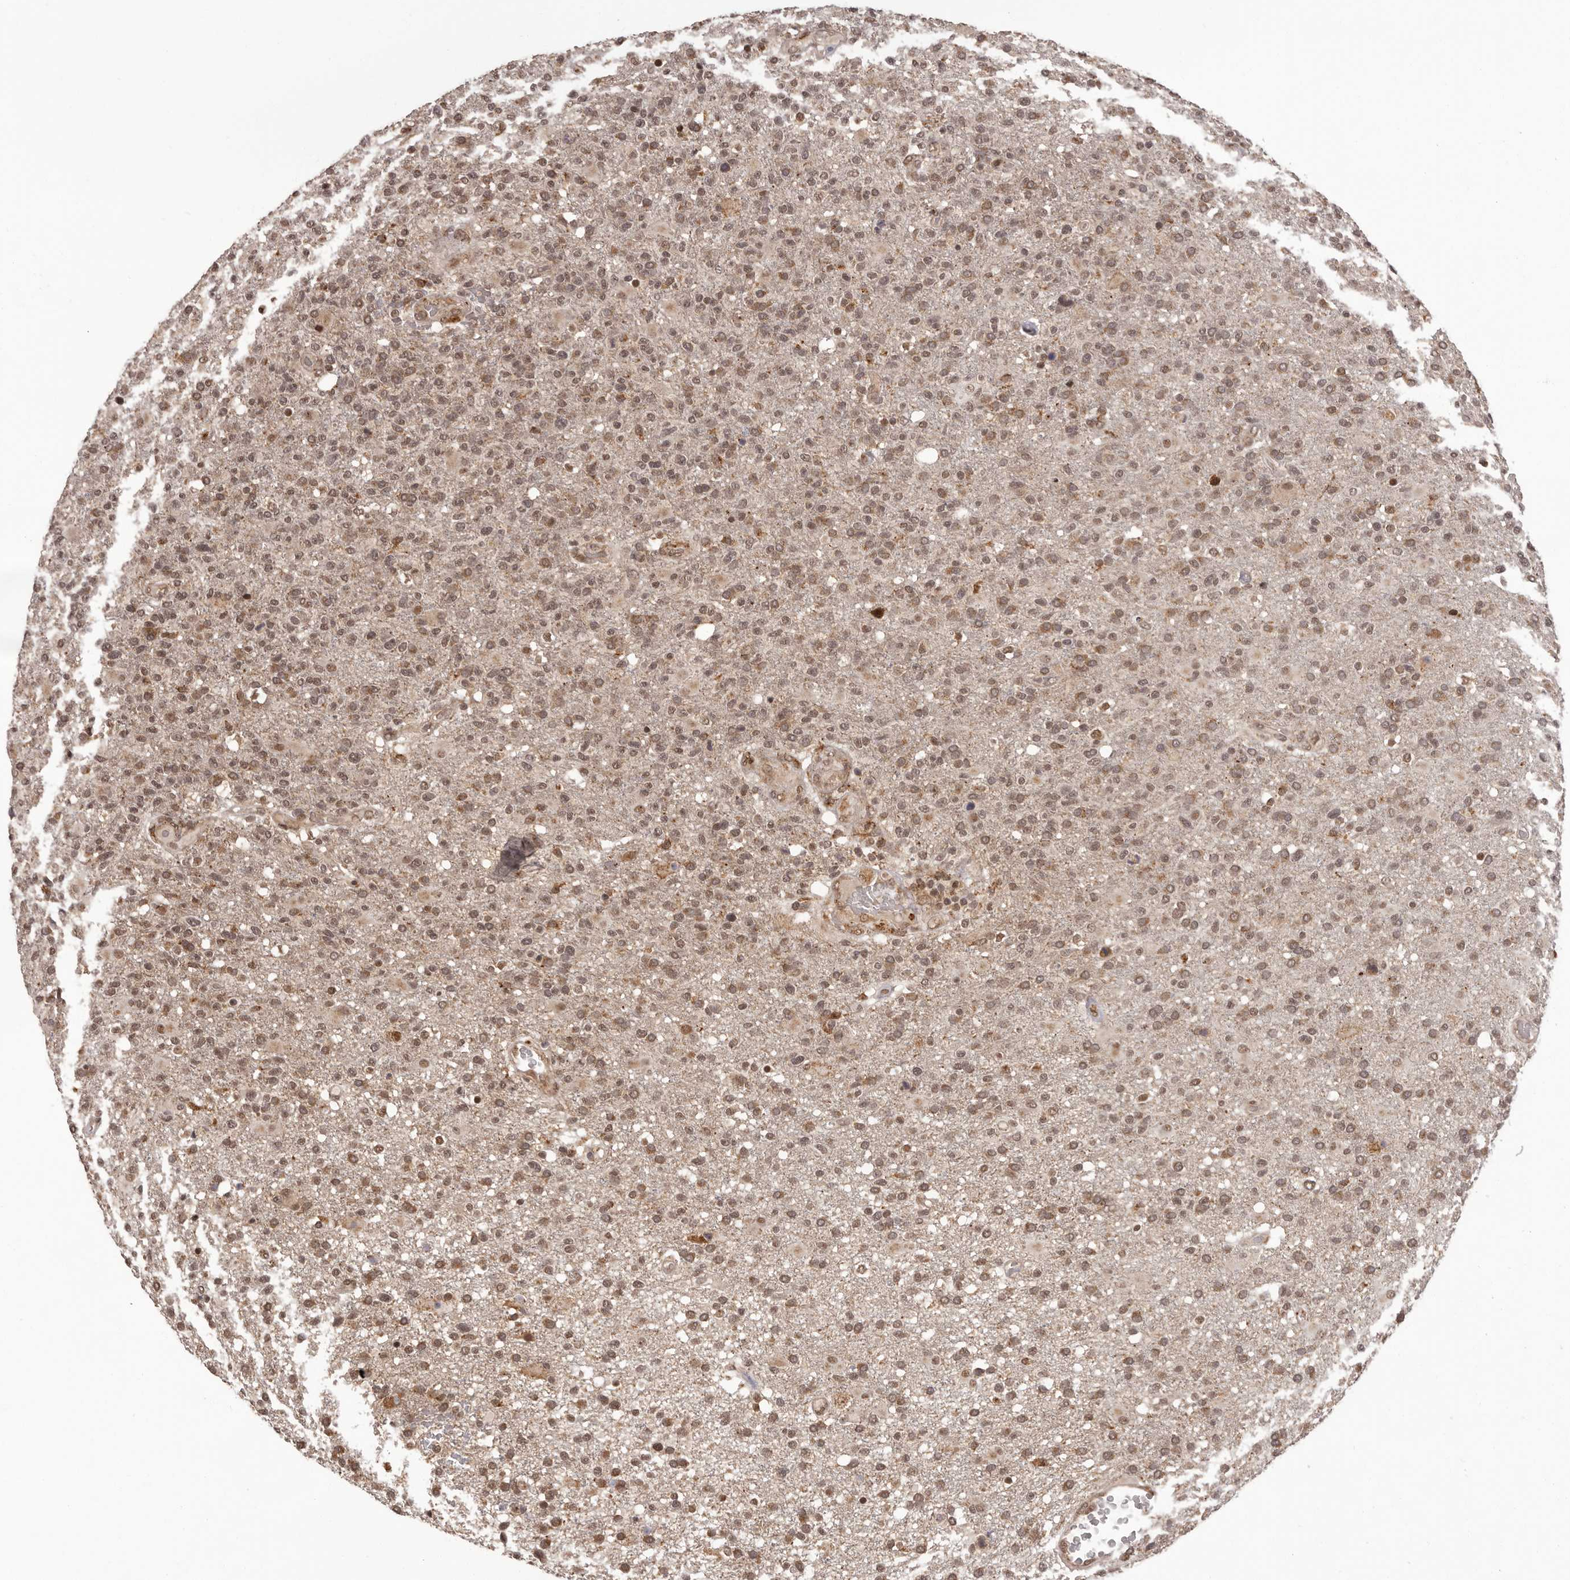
{"staining": {"intensity": "moderate", "quantity": ">75%", "location": "nuclear"}, "tissue": "glioma", "cell_type": "Tumor cells", "image_type": "cancer", "snomed": [{"axis": "morphology", "description": "Glioma, malignant, High grade"}, {"axis": "topography", "description": "Brain"}], "caption": "Protein expression analysis of malignant glioma (high-grade) shows moderate nuclear staining in approximately >75% of tumor cells.", "gene": "IL32", "patient": {"sex": "male", "age": 72}}